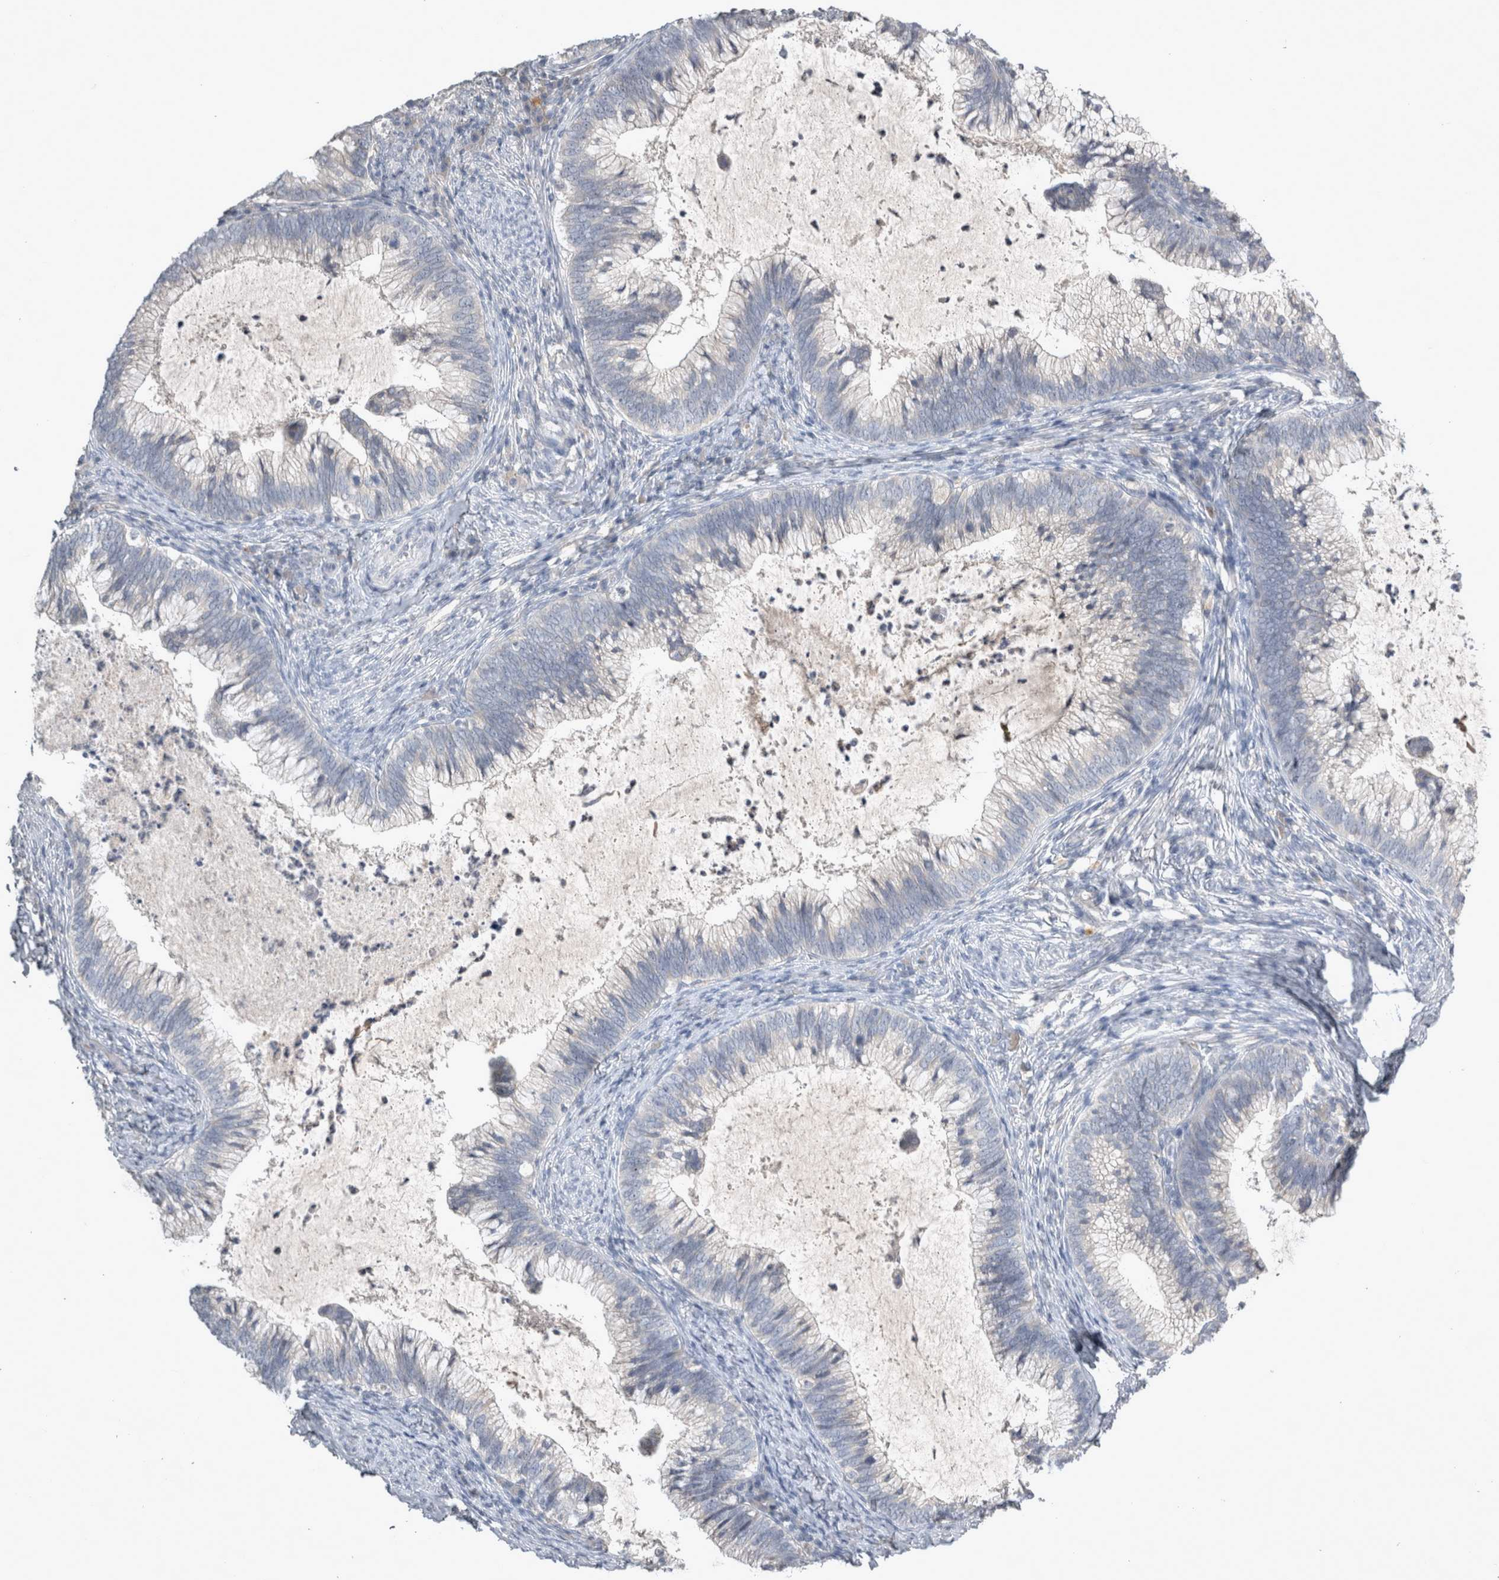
{"staining": {"intensity": "negative", "quantity": "none", "location": "none"}, "tissue": "cervical cancer", "cell_type": "Tumor cells", "image_type": "cancer", "snomed": [{"axis": "morphology", "description": "Adenocarcinoma, NOS"}, {"axis": "topography", "description": "Cervix"}], "caption": "Human cervical adenocarcinoma stained for a protein using immunohistochemistry displays no staining in tumor cells.", "gene": "SLC22A11", "patient": {"sex": "female", "age": 36}}